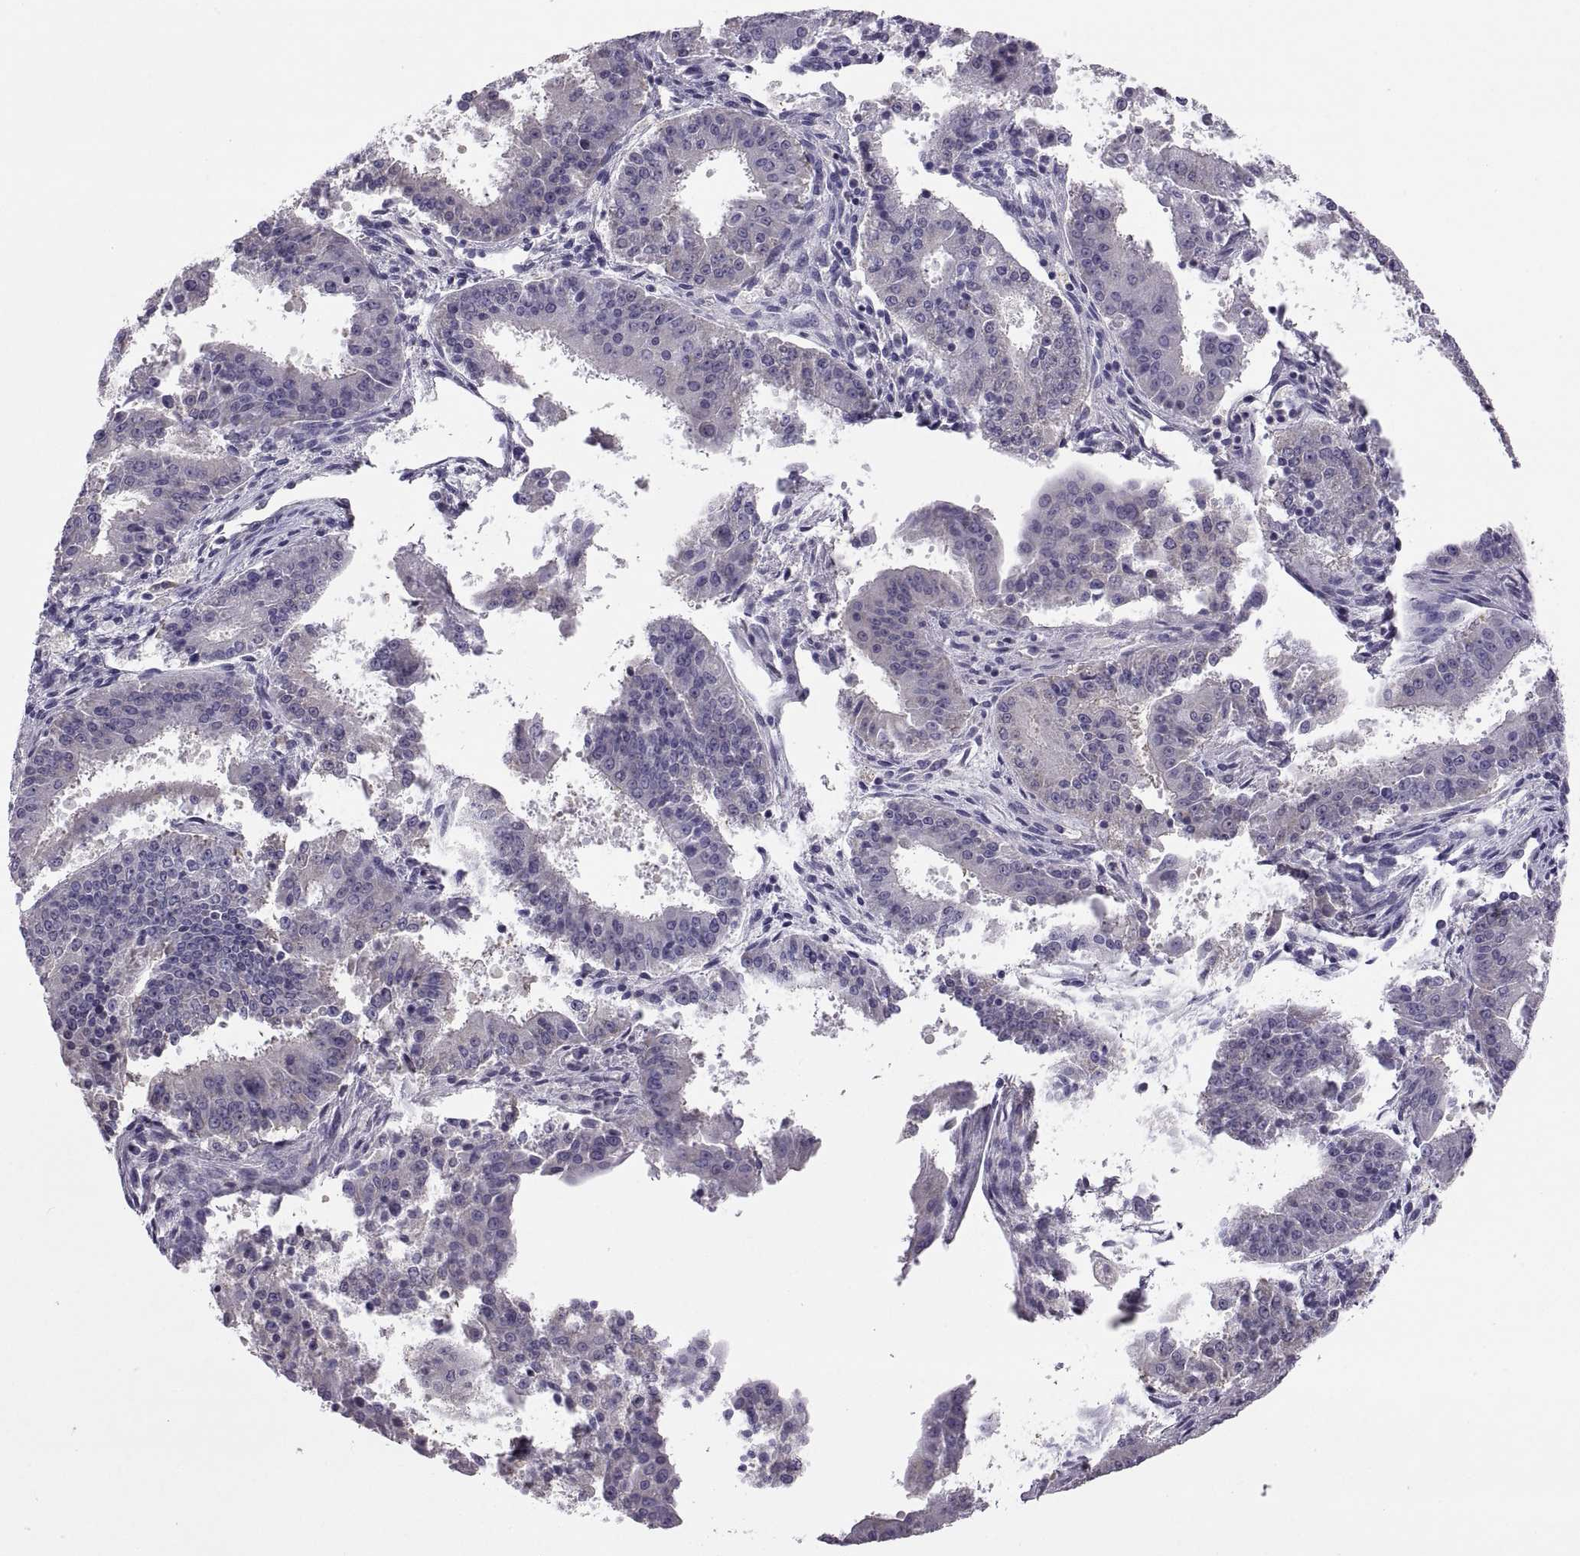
{"staining": {"intensity": "negative", "quantity": "none", "location": "none"}, "tissue": "ovarian cancer", "cell_type": "Tumor cells", "image_type": "cancer", "snomed": [{"axis": "morphology", "description": "Carcinoma, endometroid"}, {"axis": "topography", "description": "Ovary"}], "caption": "Immunohistochemistry histopathology image of neoplastic tissue: endometroid carcinoma (ovarian) stained with DAB reveals no significant protein positivity in tumor cells. (DAB immunohistochemistry (IHC), high magnification).", "gene": "TBX19", "patient": {"sex": "female", "age": 42}}